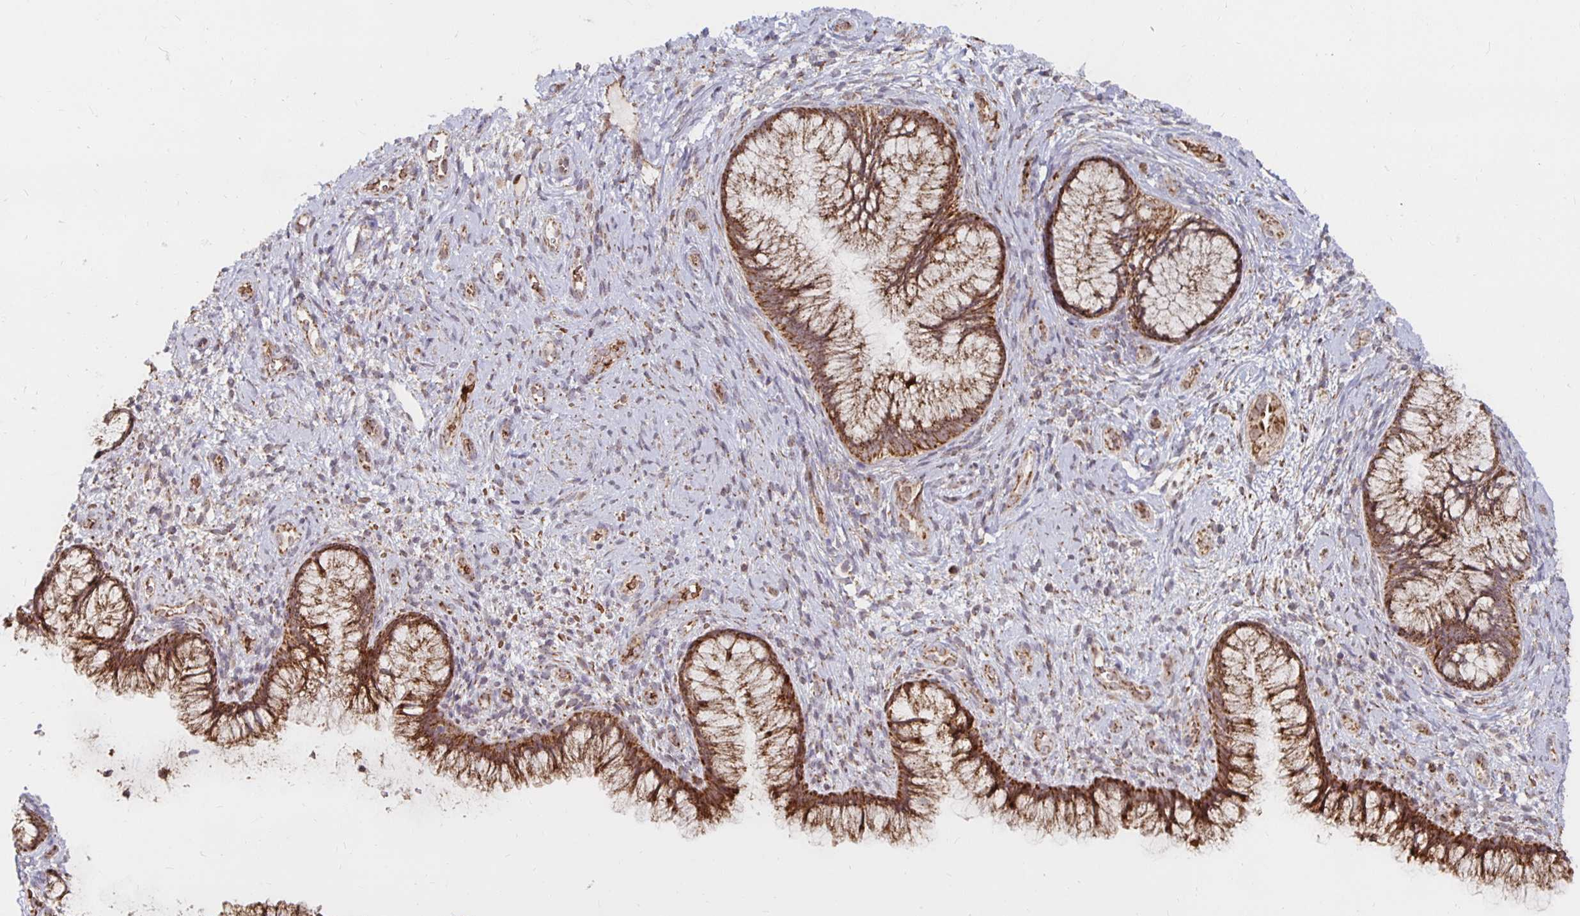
{"staining": {"intensity": "strong", "quantity": "25%-75%", "location": "cytoplasmic/membranous"}, "tissue": "cervix", "cell_type": "Glandular cells", "image_type": "normal", "snomed": [{"axis": "morphology", "description": "Normal tissue, NOS"}, {"axis": "topography", "description": "Cervix"}], "caption": "A histopathology image of human cervix stained for a protein displays strong cytoplasmic/membranous brown staining in glandular cells.", "gene": "MRPL28", "patient": {"sex": "female", "age": 34}}